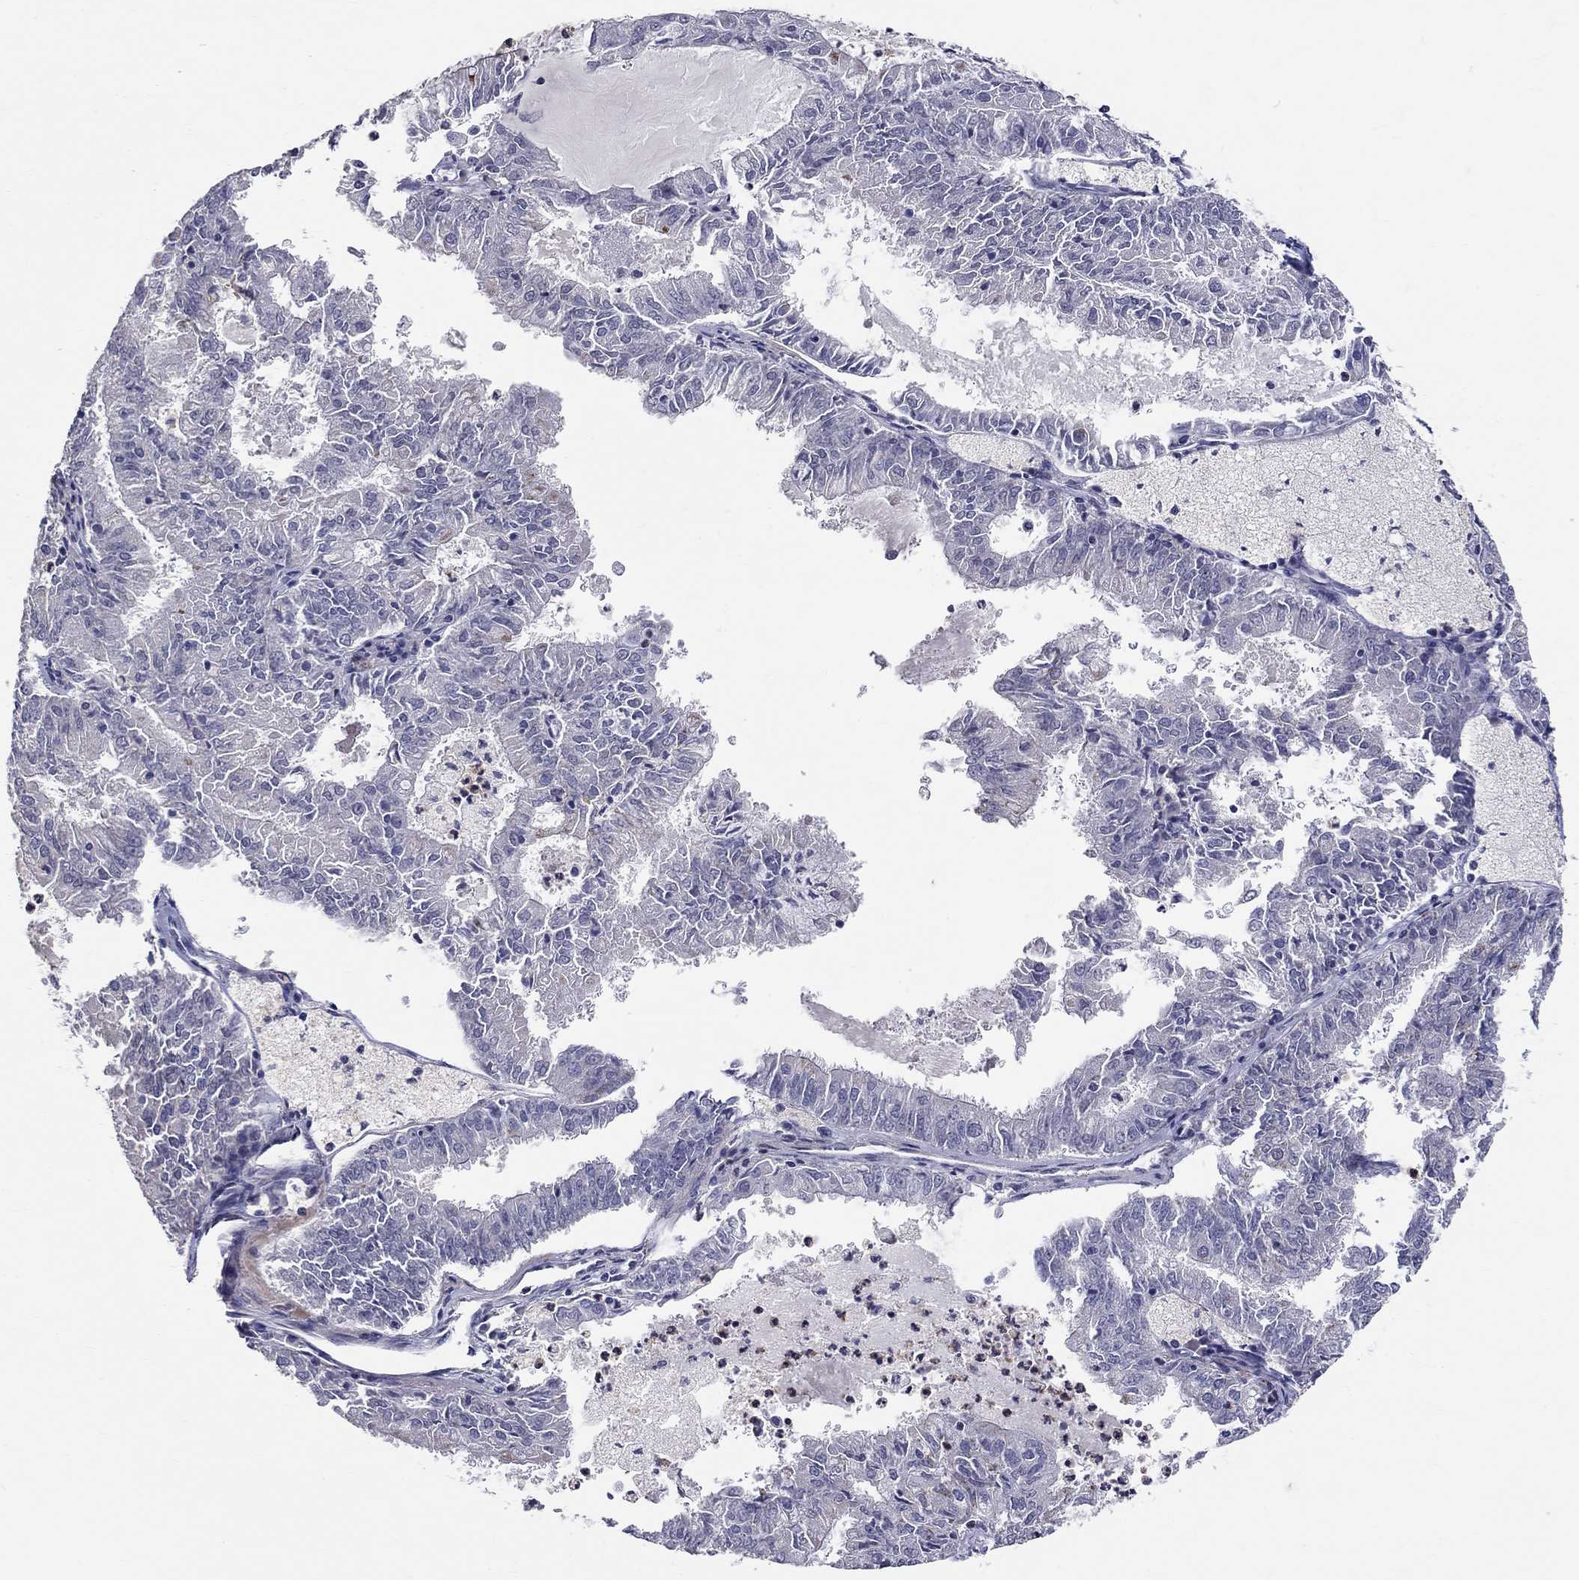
{"staining": {"intensity": "negative", "quantity": "none", "location": "none"}, "tissue": "endometrial cancer", "cell_type": "Tumor cells", "image_type": "cancer", "snomed": [{"axis": "morphology", "description": "Adenocarcinoma, NOS"}, {"axis": "topography", "description": "Endometrium"}], "caption": "There is no significant expression in tumor cells of adenocarcinoma (endometrial).", "gene": "HMX2", "patient": {"sex": "female", "age": 57}}